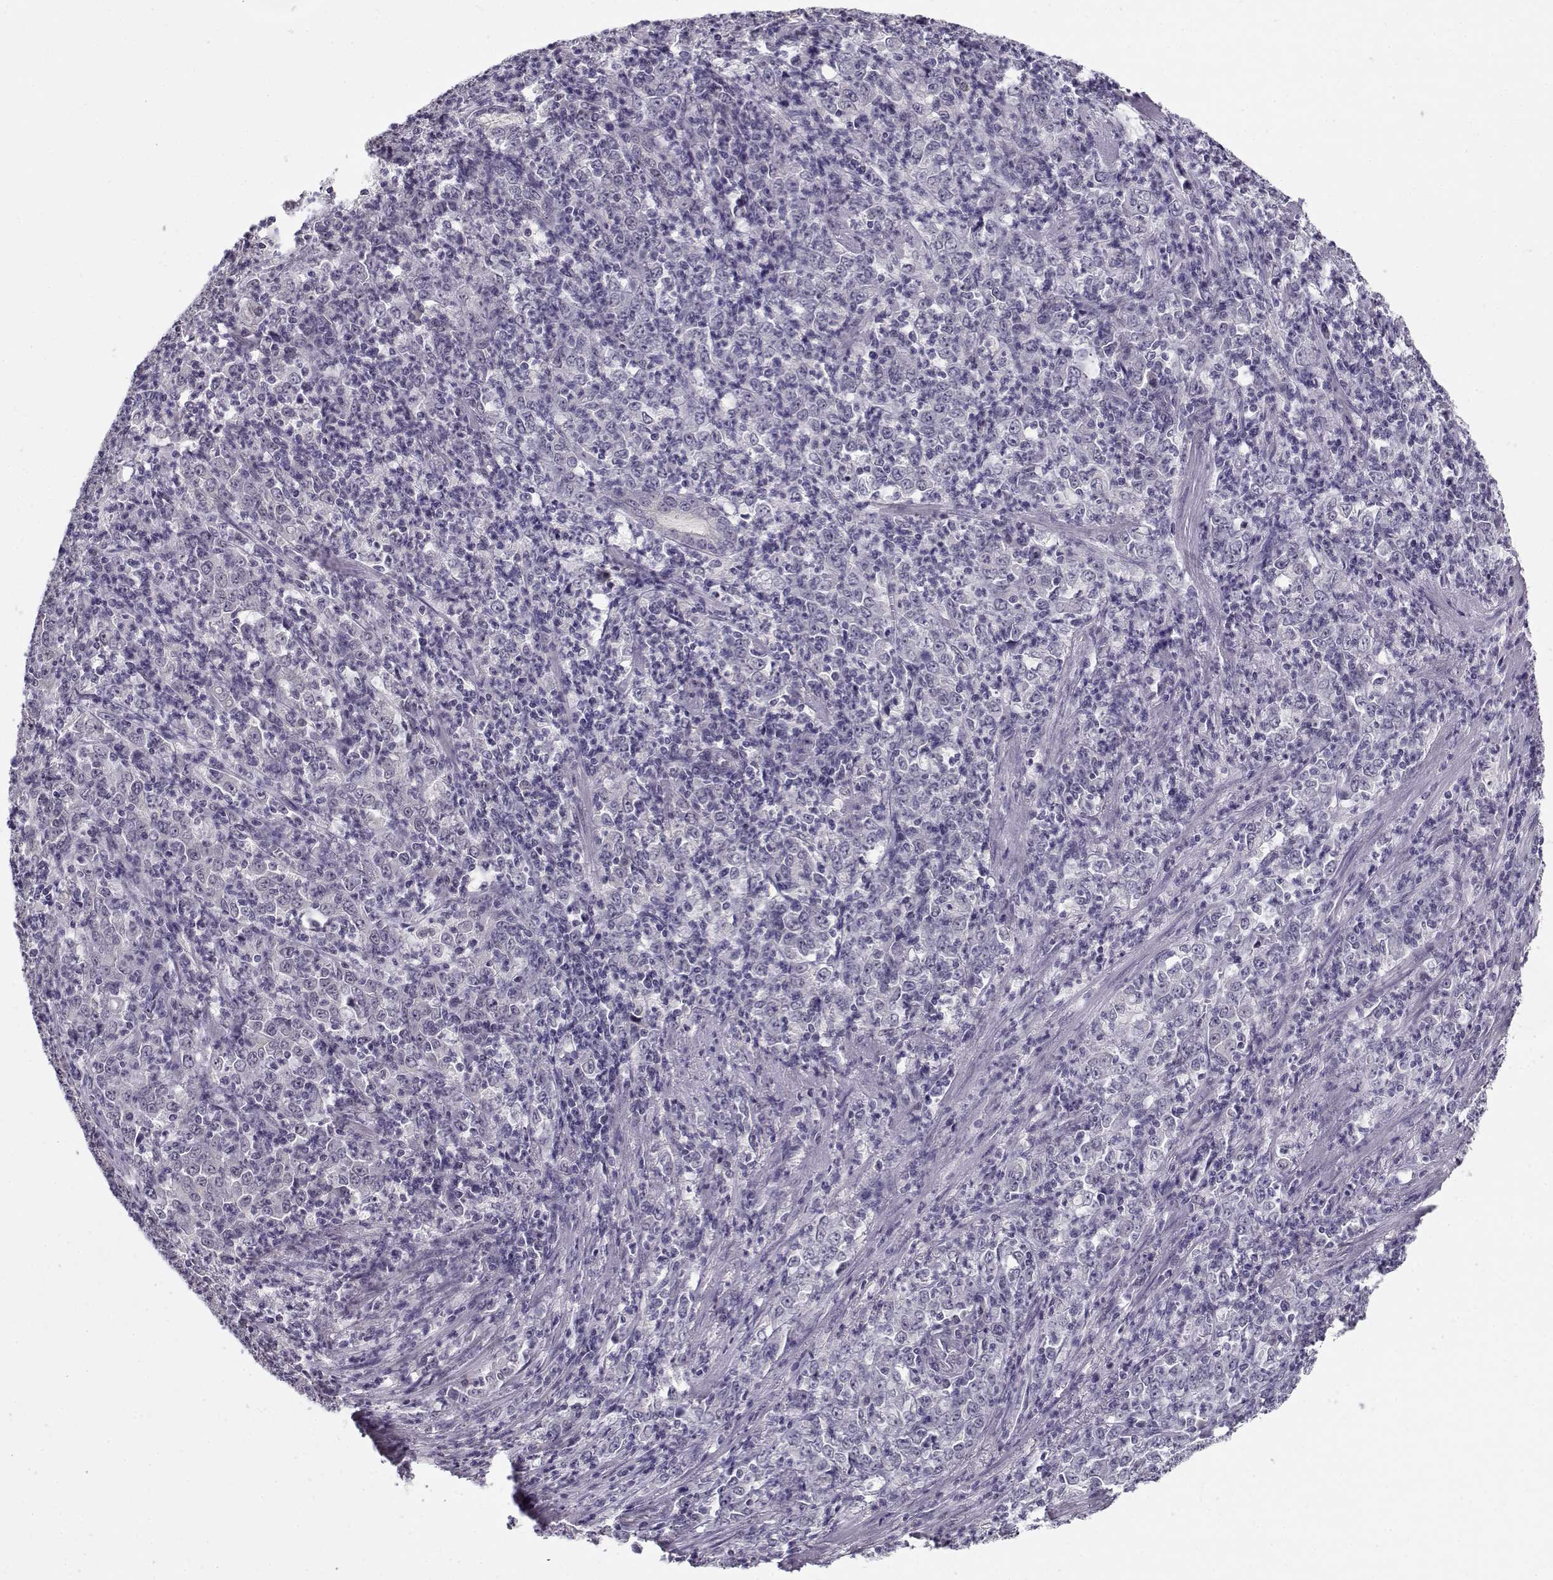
{"staining": {"intensity": "negative", "quantity": "none", "location": "none"}, "tissue": "stomach cancer", "cell_type": "Tumor cells", "image_type": "cancer", "snomed": [{"axis": "morphology", "description": "Adenocarcinoma, NOS"}, {"axis": "topography", "description": "Stomach, lower"}], "caption": "Immunohistochemical staining of human stomach adenocarcinoma reveals no significant expression in tumor cells.", "gene": "C16orf86", "patient": {"sex": "female", "age": 71}}